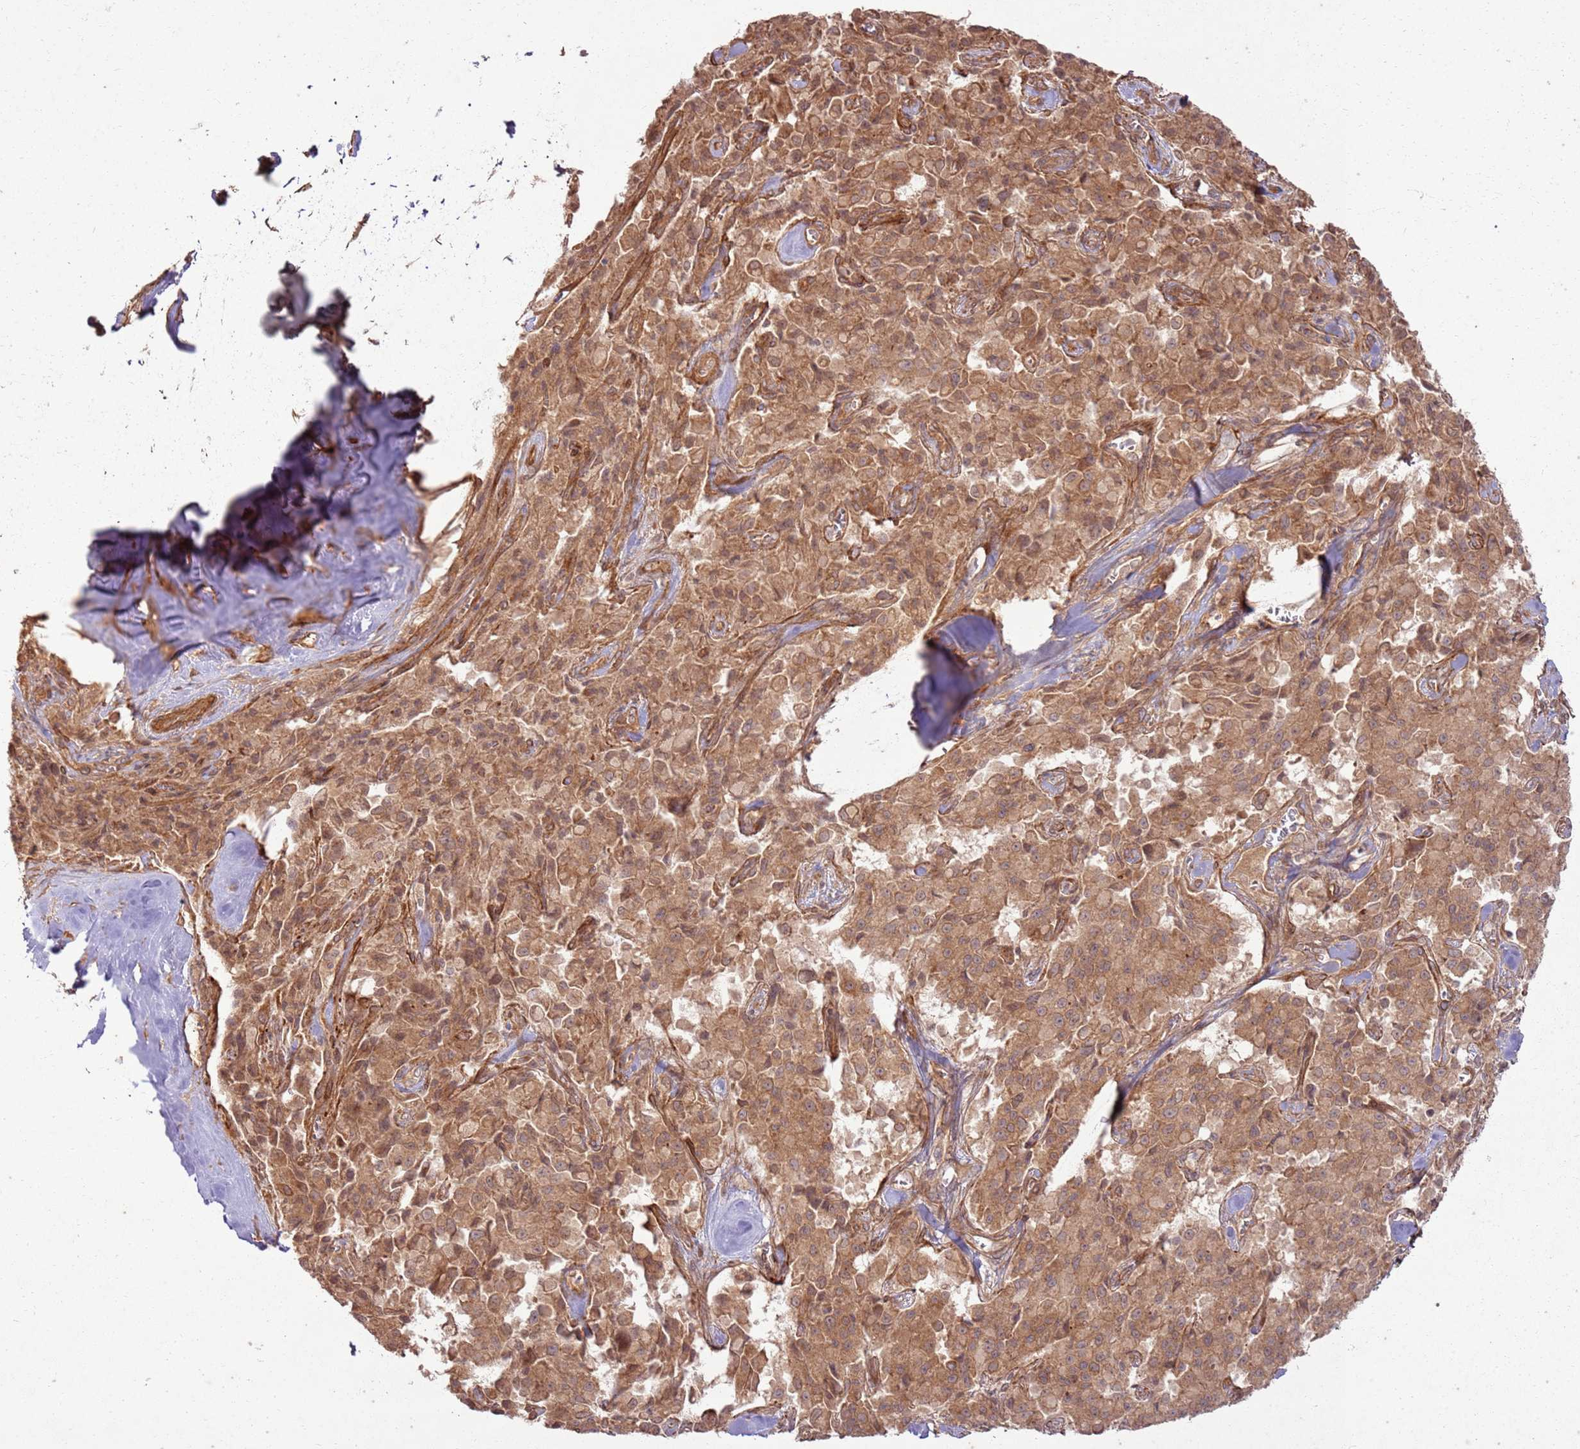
{"staining": {"intensity": "strong", "quantity": ">75%", "location": "cytoplasmic/membranous"}, "tissue": "pancreatic cancer", "cell_type": "Tumor cells", "image_type": "cancer", "snomed": [{"axis": "morphology", "description": "Adenocarcinoma, NOS"}, {"axis": "topography", "description": "Pancreas"}], "caption": "The micrograph exhibits a brown stain indicating the presence of a protein in the cytoplasmic/membranous of tumor cells in adenocarcinoma (pancreatic). (IHC, brightfield microscopy, high magnification).", "gene": "ZNF623", "patient": {"sex": "male", "age": 65}}